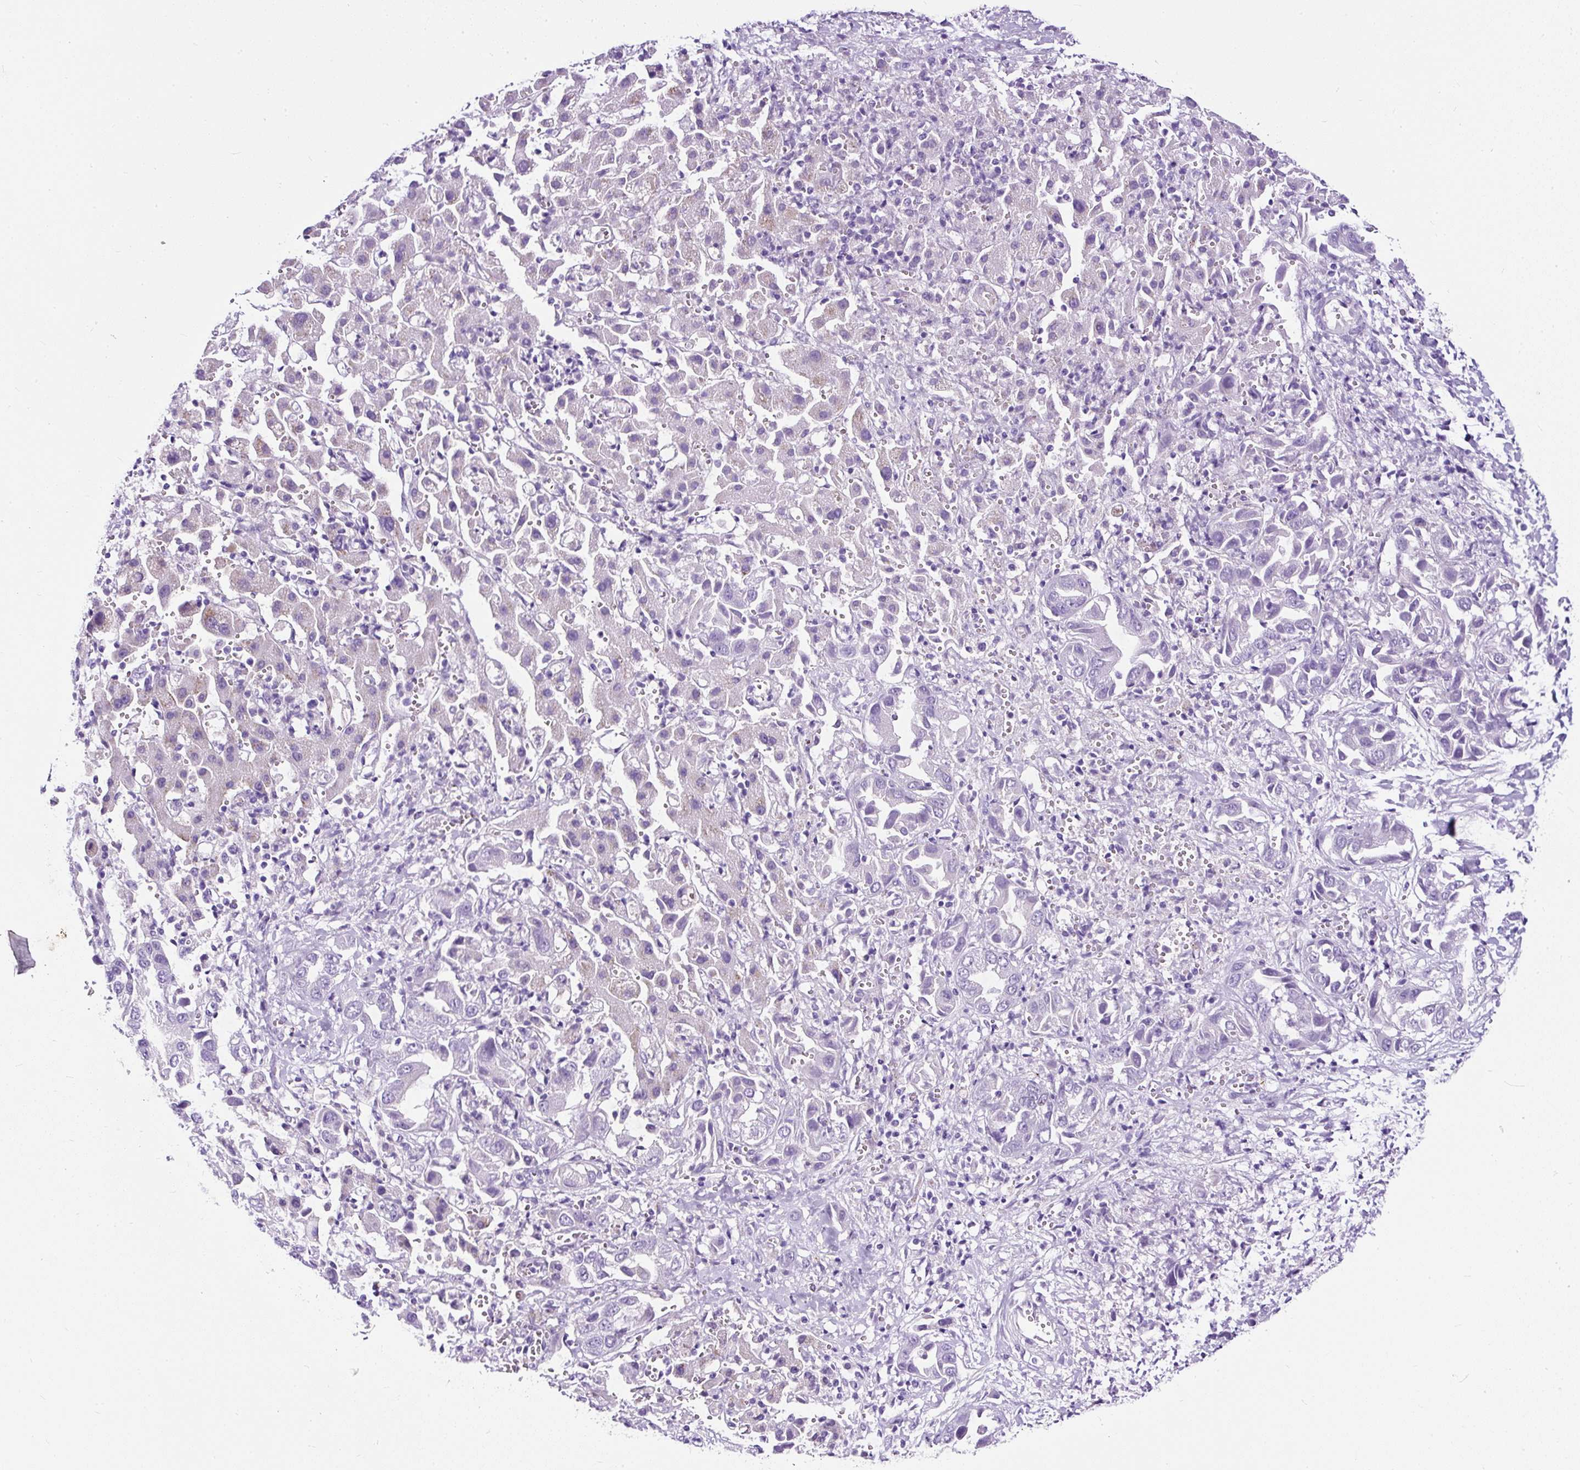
{"staining": {"intensity": "negative", "quantity": "none", "location": "none"}, "tissue": "liver cancer", "cell_type": "Tumor cells", "image_type": "cancer", "snomed": [{"axis": "morphology", "description": "Cholangiocarcinoma"}, {"axis": "topography", "description": "Liver"}], "caption": "Immunohistochemistry (IHC) histopathology image of liver cancer stained for a protein (brown), which exhibits no positivity in tumor cells.", "gene": "STOX2", "patient": {"sex": "female", "age": 52}}